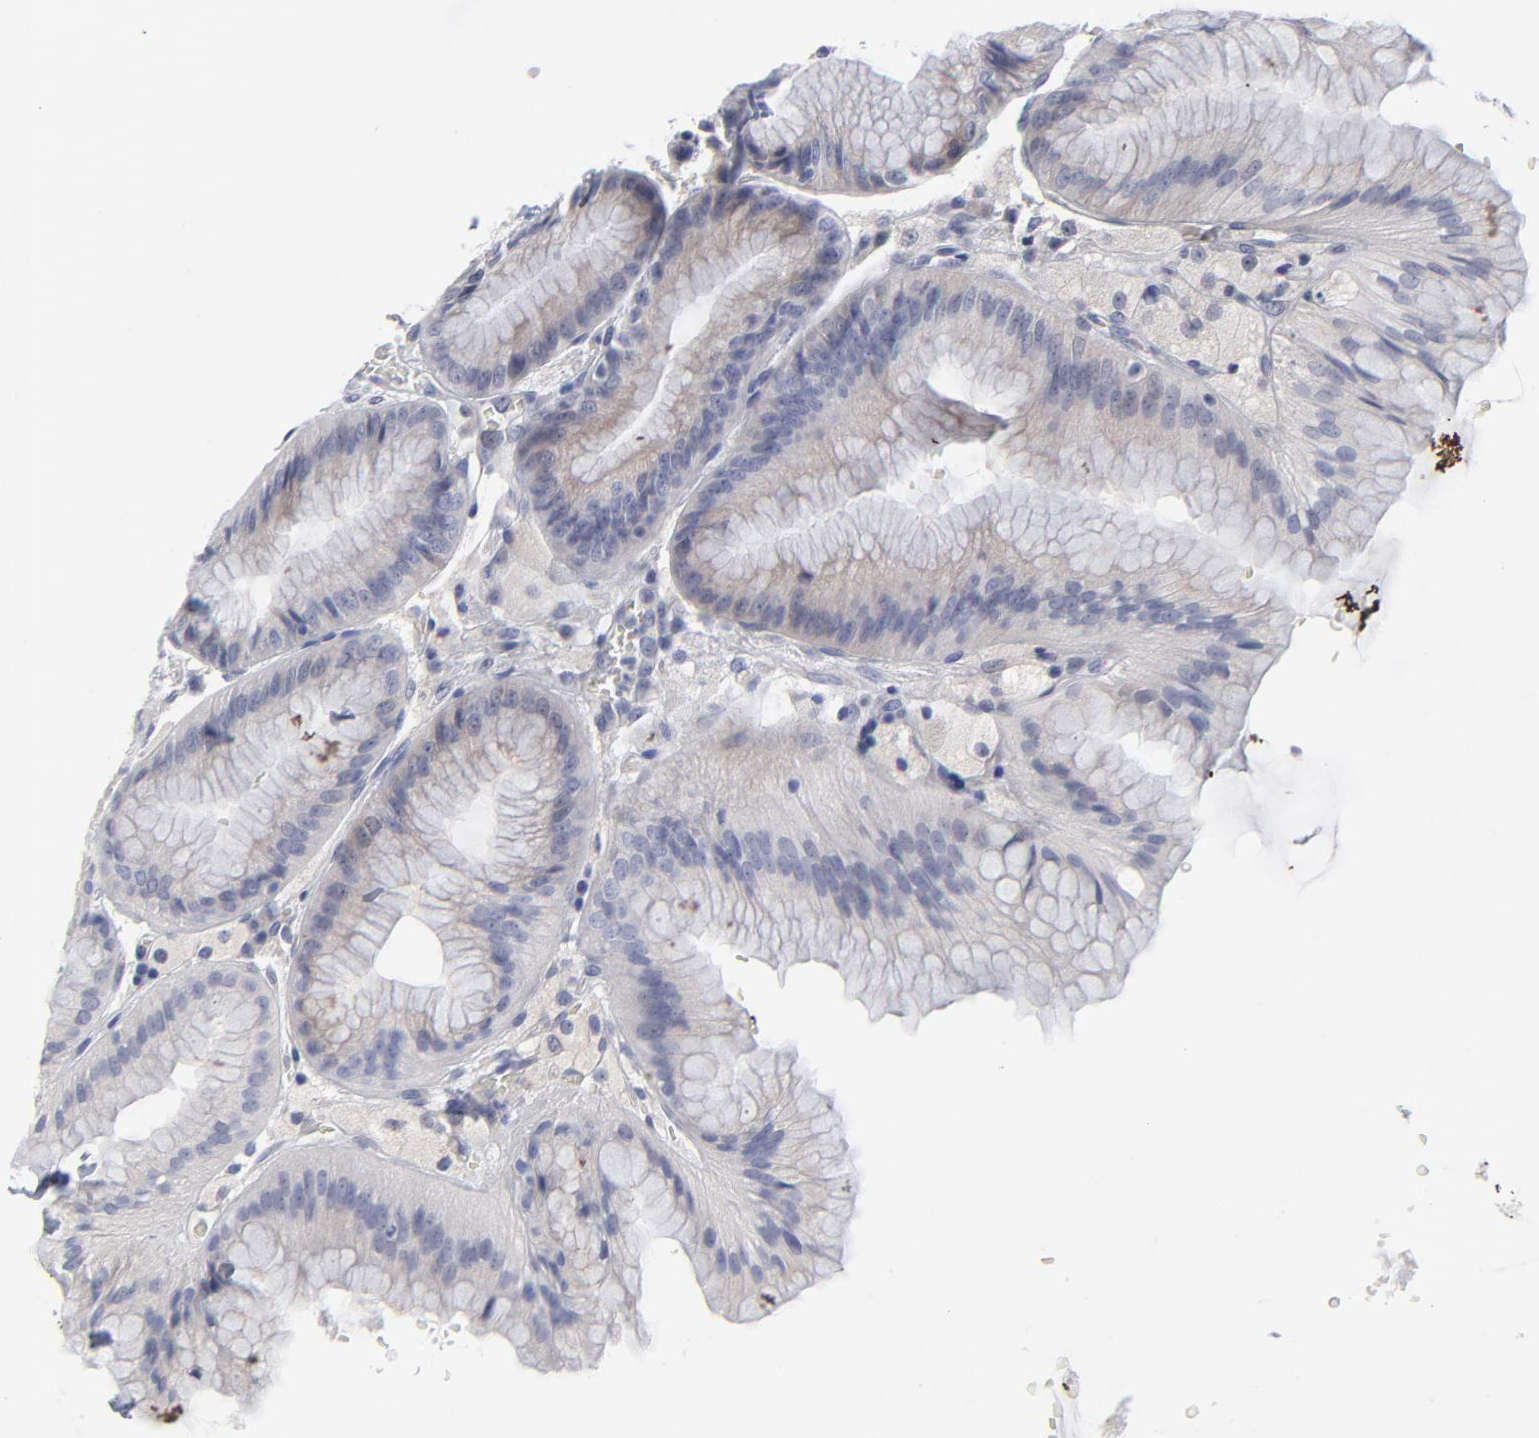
{"staining": {"intensity": "weak", "quantity": "25%-75%", "location": "cytoplasmic/membranous"}, "tissue": "stomach", "cell_type": "Glandular cells", "image_type": "normal", "snomed": [{"axis": "morphology", "description": "Normal tissue, NOS"}, {"axis": "topography", "description": "Stomach, lower"}], "caption": "Immunohistochemistry (DAB (3,3'-diaminobenzidine)) staining of normal human stomach exhibits weak cytoplasmic/membranous protein expression in about 25%-75% of glandular cells.", "gene": "MAGEA10", "patient": {"sex": "male", "age": 71}}